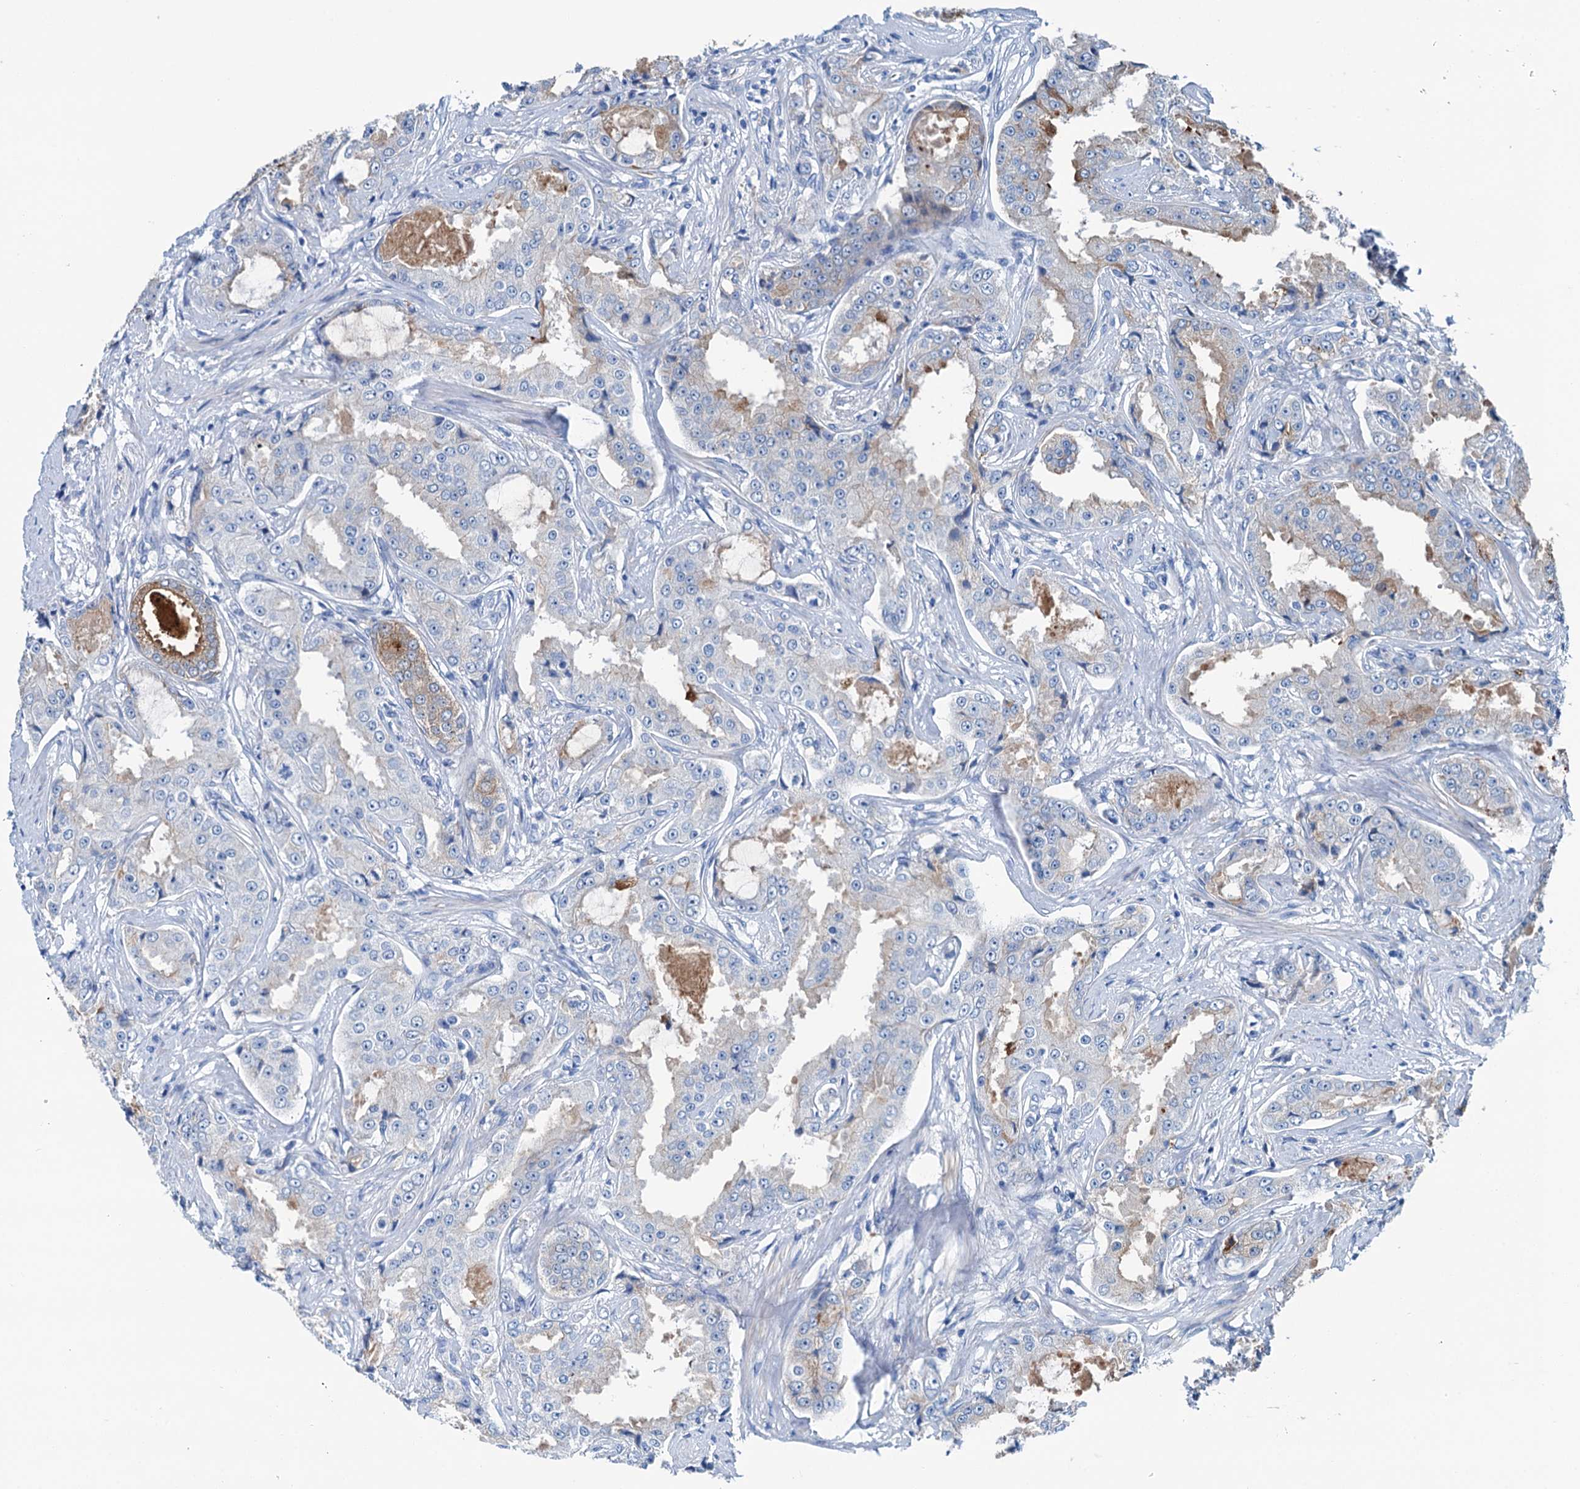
{"staining": {"intensity": "weak", "quantity": "<25%", "location": "cytoplasmic/membranous"}, "tissue": "prostate cancer", "cell_type": "Tumor cells", "image_type": "cancer", "snomed": [{"axis": "morphology", "description": "Adenocarcinoma, High grade"}, {"axis": "topography", "description": "Prostate"}], "caption": "Tumor cells show no significant expression in prostate adenocarcinoma (high-grade).", "gene": "KNDC1", "patient": {"sex": "male", "age": 73}}